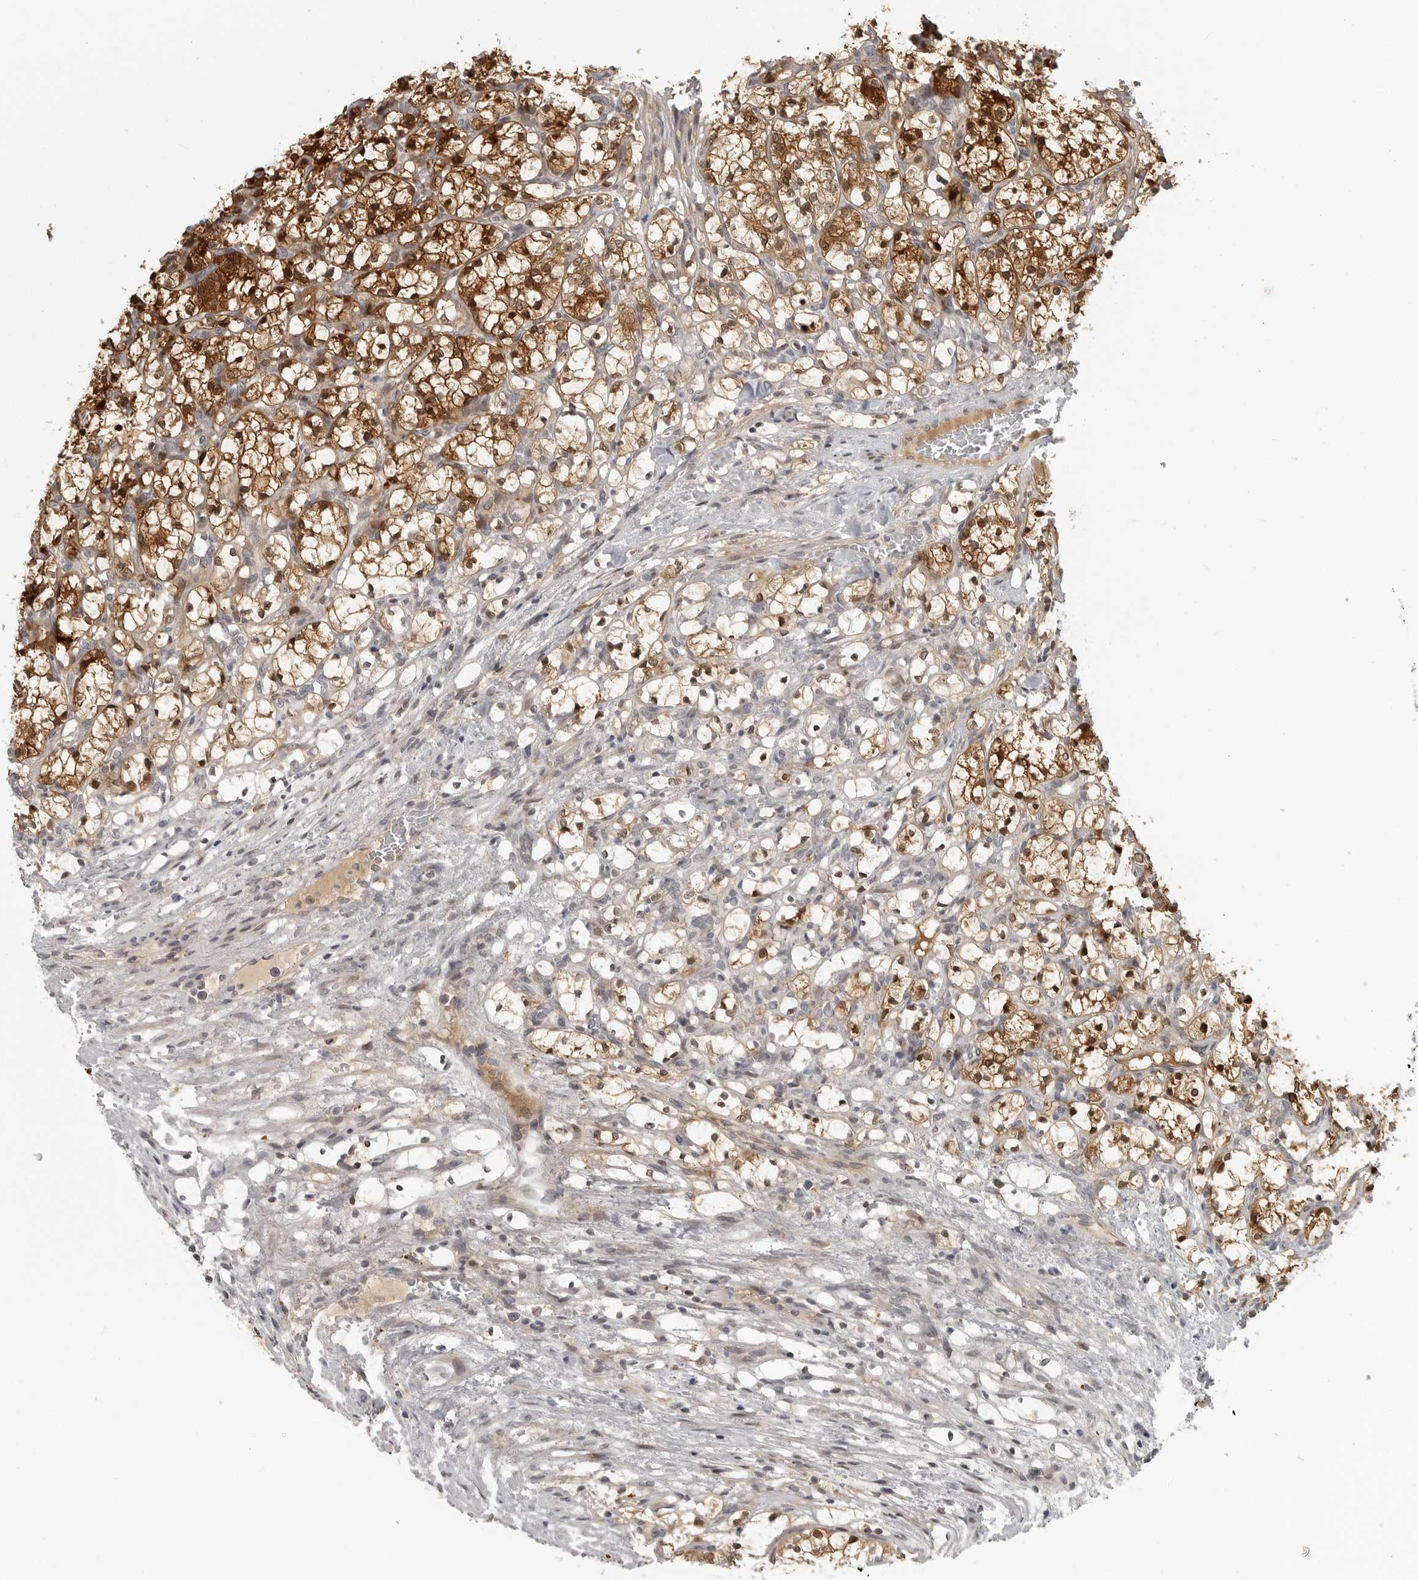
{"staining": {"intensity": "strong", "quantity": ">75%", "location": "cytoplasmic/membranous,nuclear"}, "tissue": "renal cancer", "cell_type": "Tumor cells", "image_type": "cancer", "snomed": [{"axis": "morphology", "description": "Adenocarcinoma, NOS"}, {"axis": "topography", "description": "Kidney"}], "caption": "Renal adenocarcinoma was stained to show a protein in brown. There is high levels of strong cytoplasmic/membranous and nuclear positivity in approximately >75% of tumor cells.", "gene": "CTIF", "patient": {"sex": "female", "age": 69}}